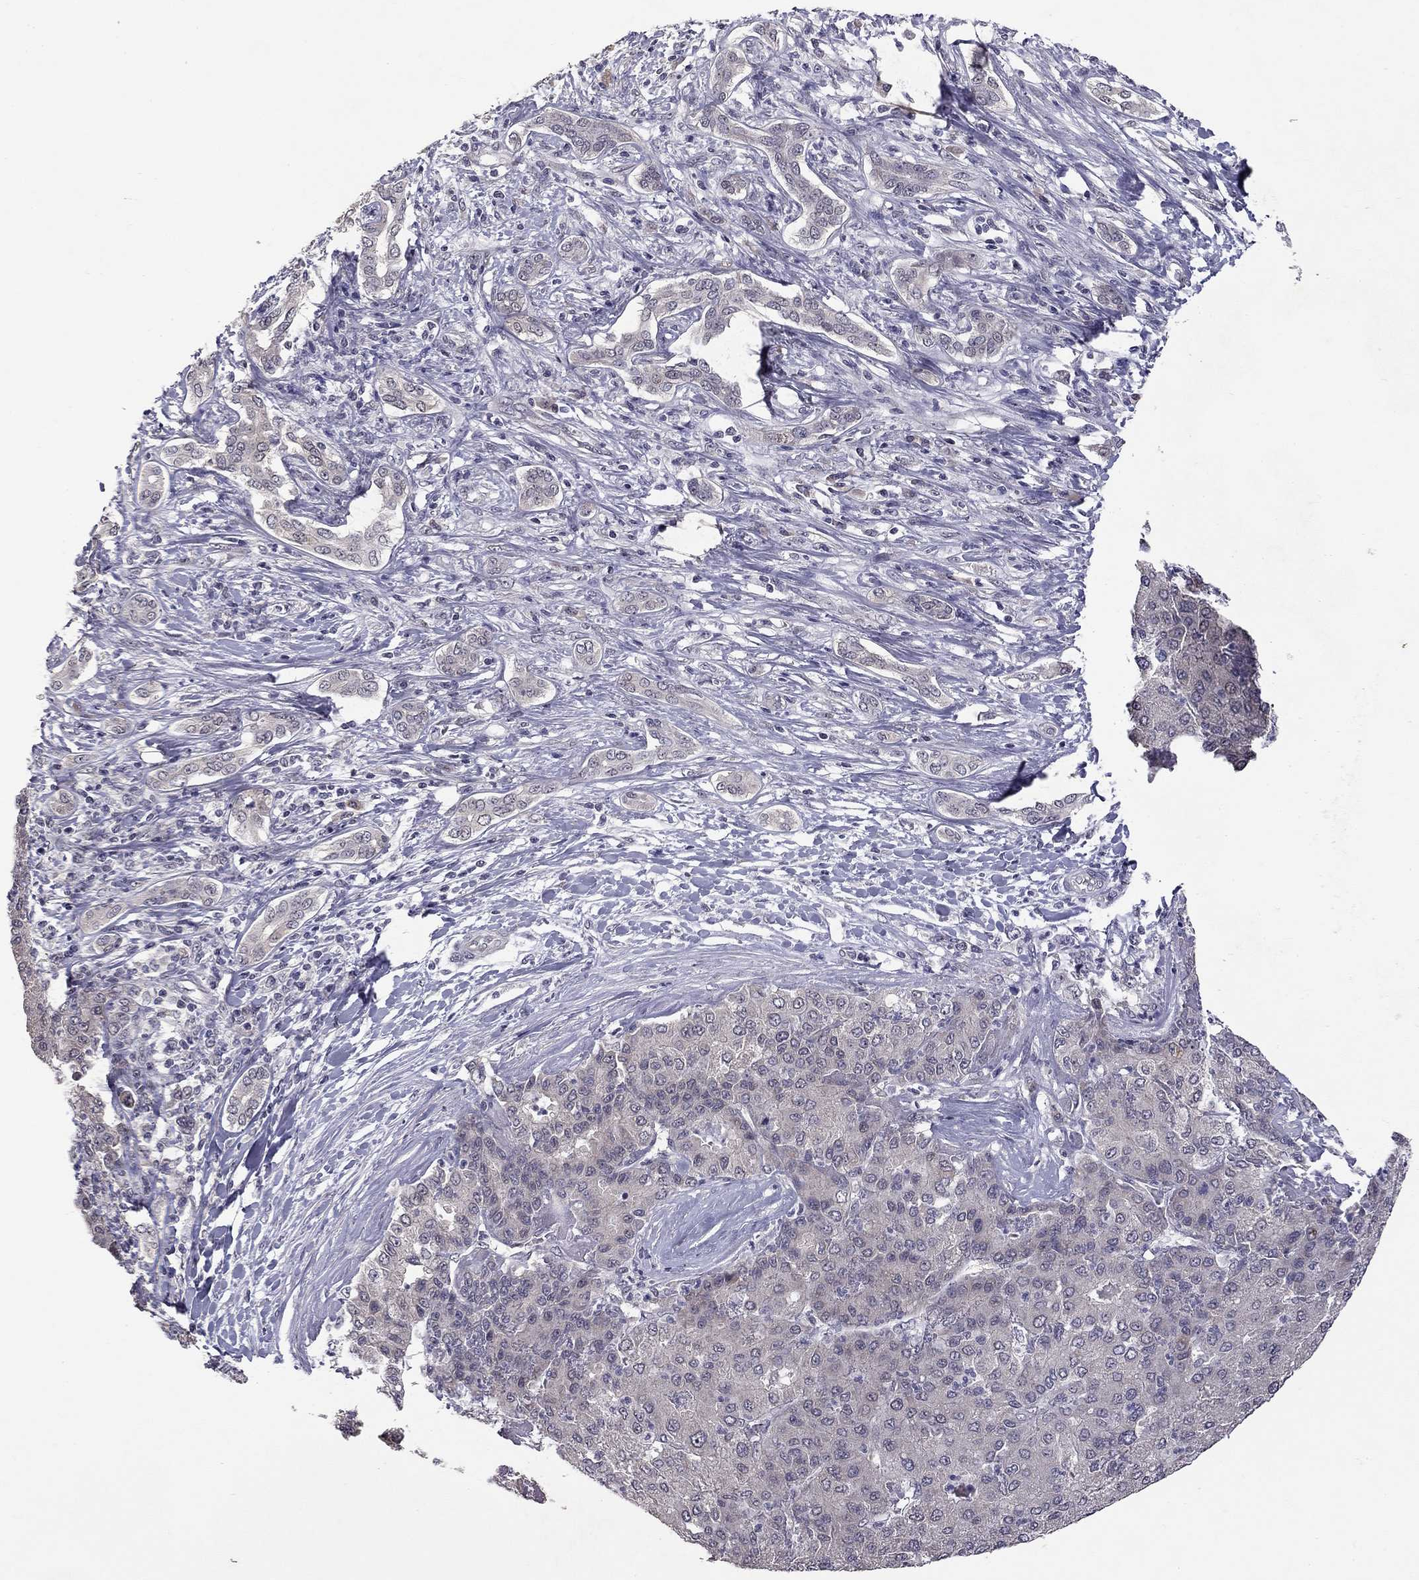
{"staining": {"intensity": "negative", "quantity": "none", "location": "none"}, "tissue": "liver cancer", "cell_type": "Tumor cells", "image_type": "cancer", "snomed": [{"axis": "morphology", "description": "Carcinoma, Hepatocellular, NOS"}, {"axis": "topography", "description": "Liver"}], "caption": "Human hepatocellular carcinoma (liver) stained for a protein using immunohistochemistry reveals no positivity in tumor cells.", "gene": "STXBP6", "patient": {"sex": "male", "age": 65}}